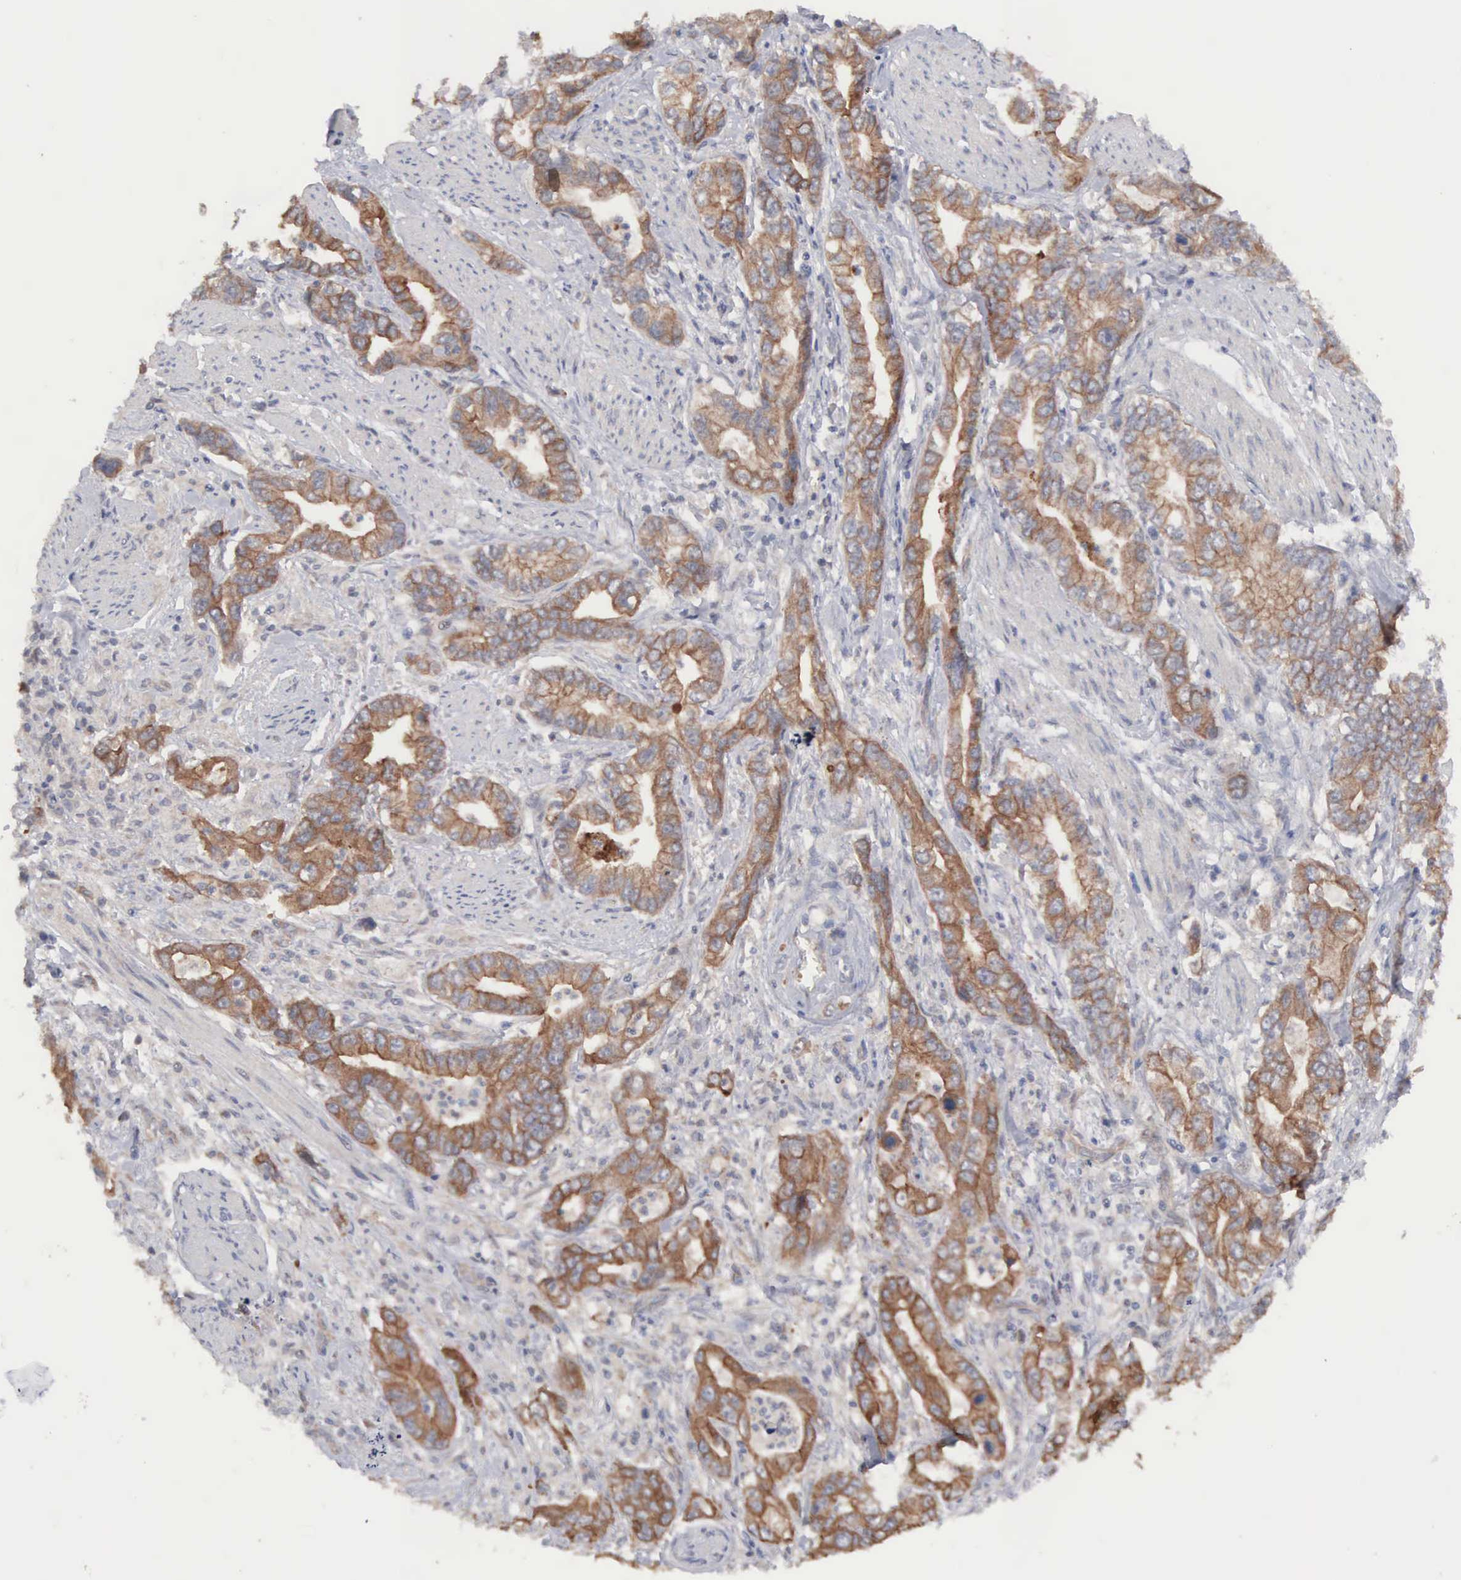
{"staining": {"intensity": "strong", "quantity": ">75%", "location": "cytoplasmic/membranous"}, "tissue": "stomach cancer", "cell_type": "Tumor cells", "image_type": "cancer", "snomed": [{"axis": "morphology", "description": "Adenocarcinoma, NOS"}, {"axis": "topography", "description": "Pancreas"}, {"axis": "topography", "description": "Stomach, upper"}], "caption": "Protein staining exhibits strong cytoplasmic/membranous expression in approximately >75% of tumor cells in stomach cancer. (DAB (3,3'-diaminobenzidine) IHC with brightfield microscopy, high magnification).", "gene": "INF2", "patient": {"sex": "male", "age": 77}}